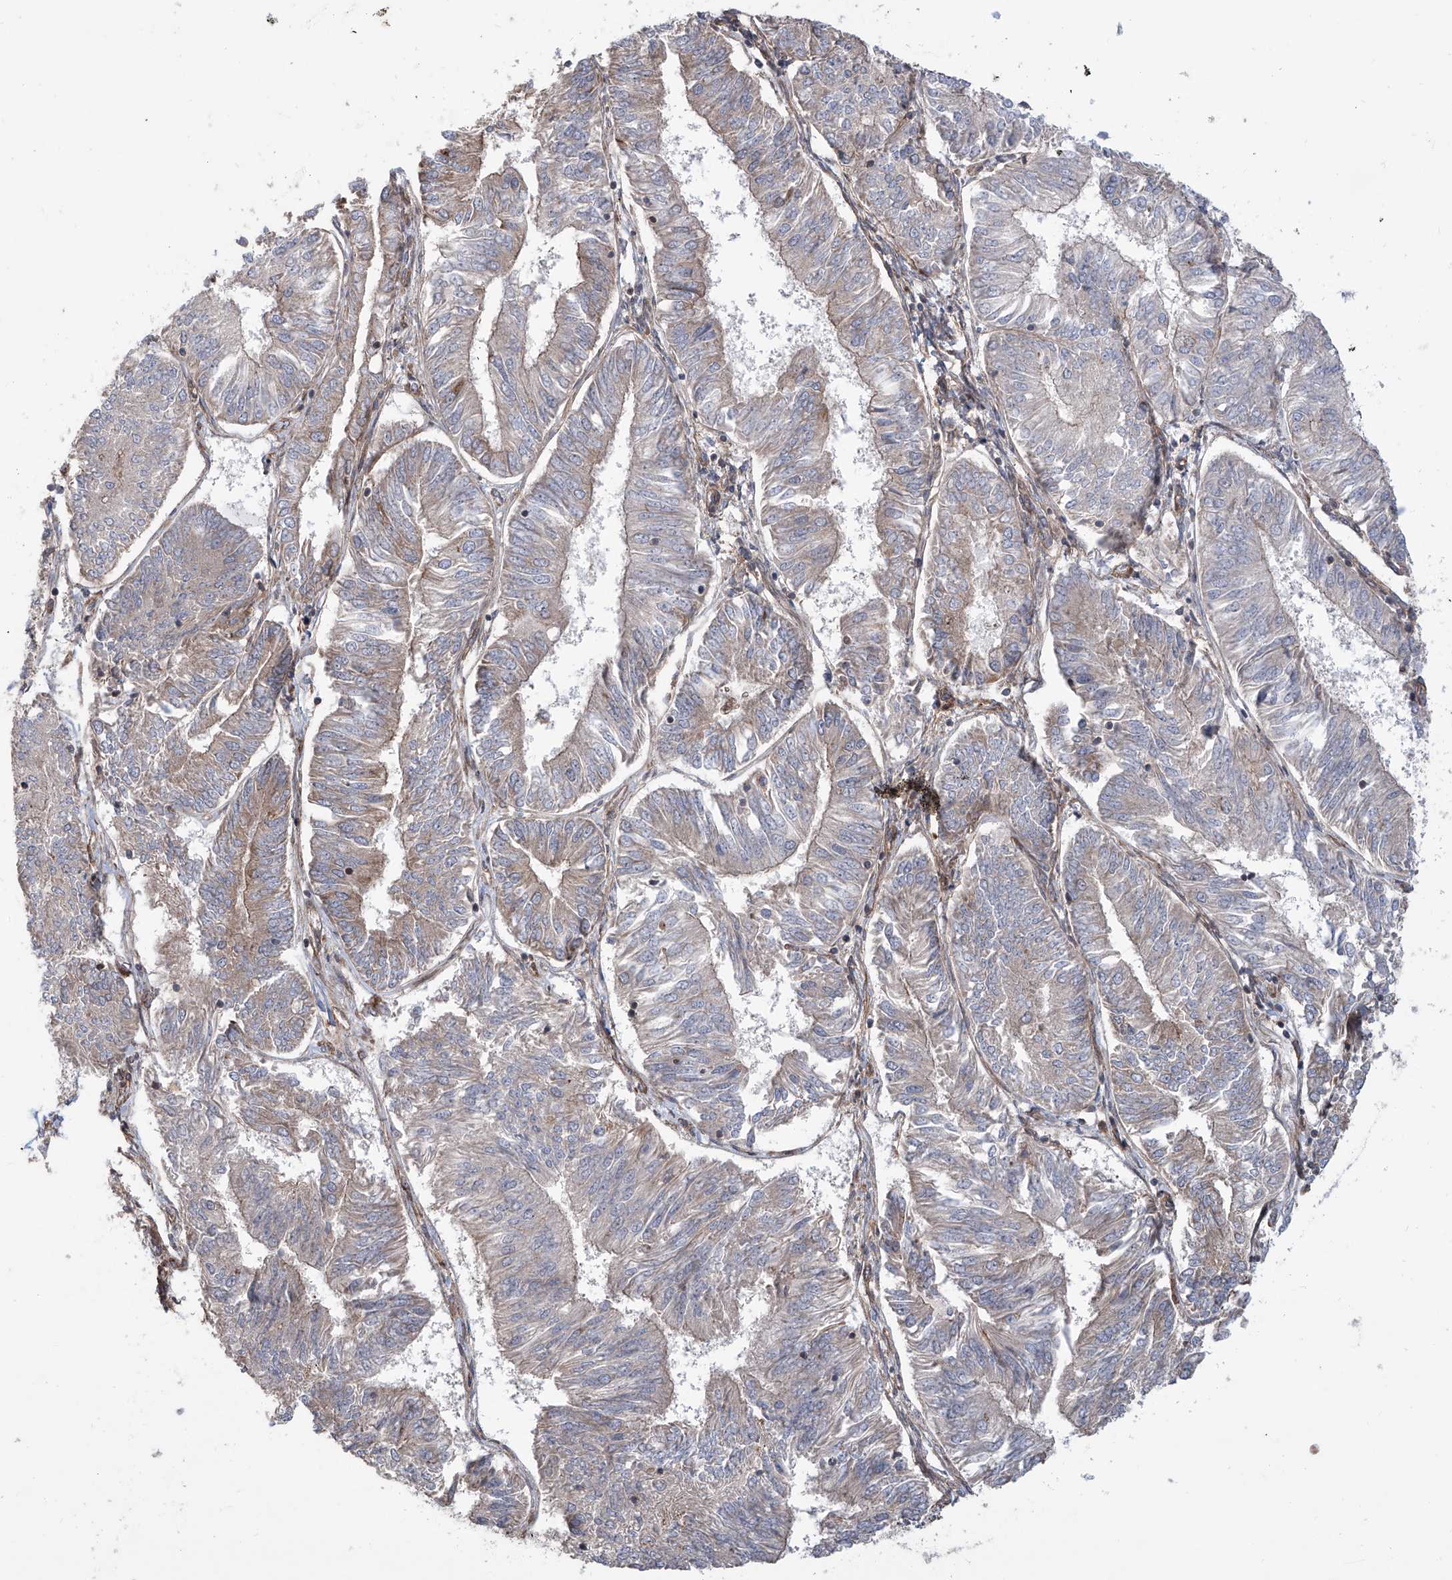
{"staining": {"intensity": "weak", "quantity": "25%-75%", "location": "cytoplasmic/membranous"}, "tissue": "endometrial cancer", "cell_type": "Tumor cells", "image_type": "cancer", "snomed": [{"axis": "morphology", "description": "Adenocarcinoma, NOS"}, {"axis": "topography", "description": "Endometrium"}], "caption": "Approximately 25%-75% of tumor cells in adenocarcinoma (endometrial) exhibit weak cytoplasmic/membranous protein expression as visualized by brown immunohistochemical staining.", "gene": "APAF1", "patient": {"sex": "female", "age": 58}}